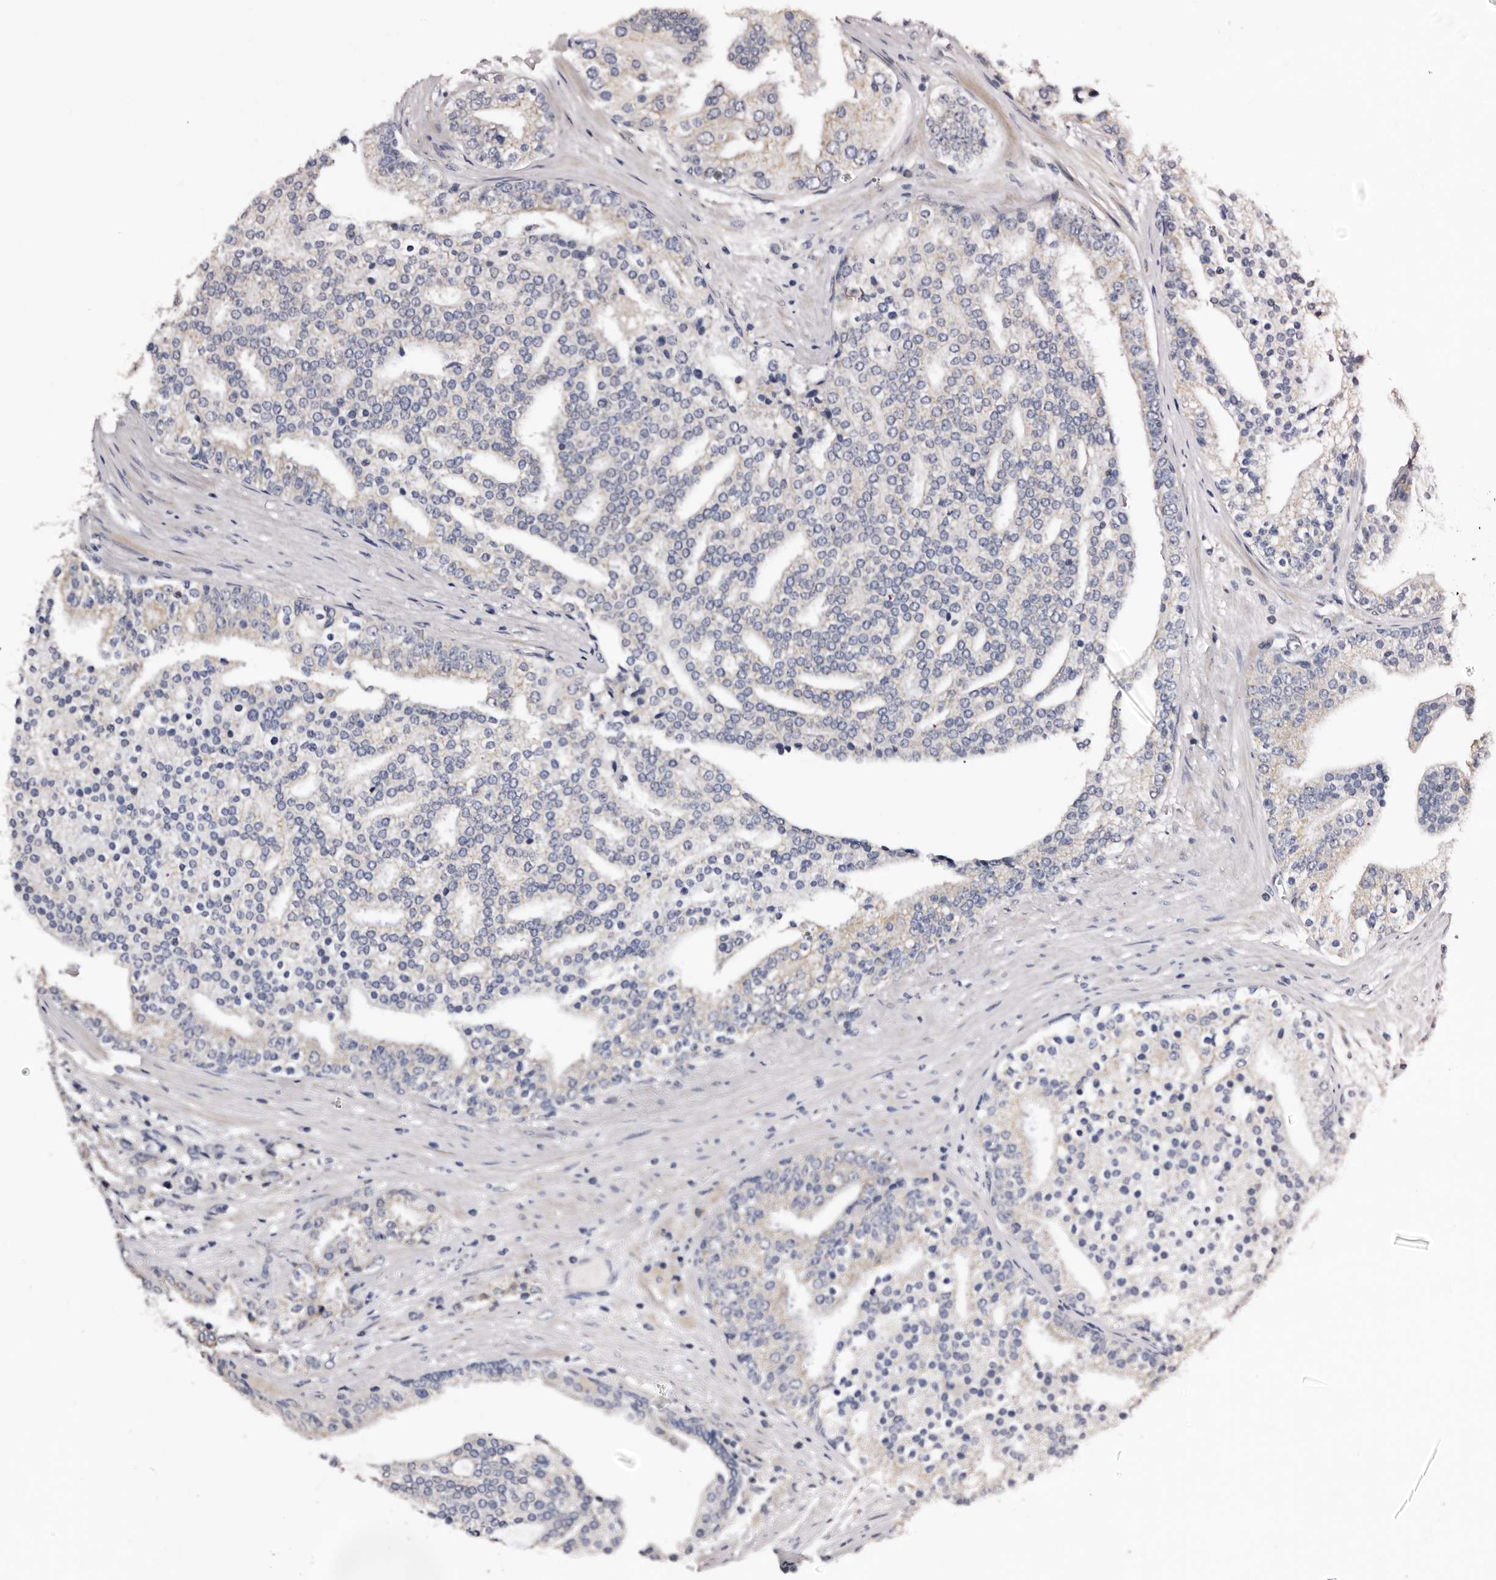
{"staining": {"intensity": "negative", "quantity": "none", "location": "none"}, "tissue": "prostate cancer", "cell_type": "Tumor cells", "image_type": "cancer", "snomed": [{"axis": "morphology", "description": "Adenocarcinoma, Low grade"}, {"axis": "topography", "description": "Prostate"}], "caption": "The IHC micrograph has no significant positivity in tumor cells of low-grade adenocarcinoma (prostate) tissue.", "gene": "TAF4B", "patient": {"sex": "male", "age": 67}}